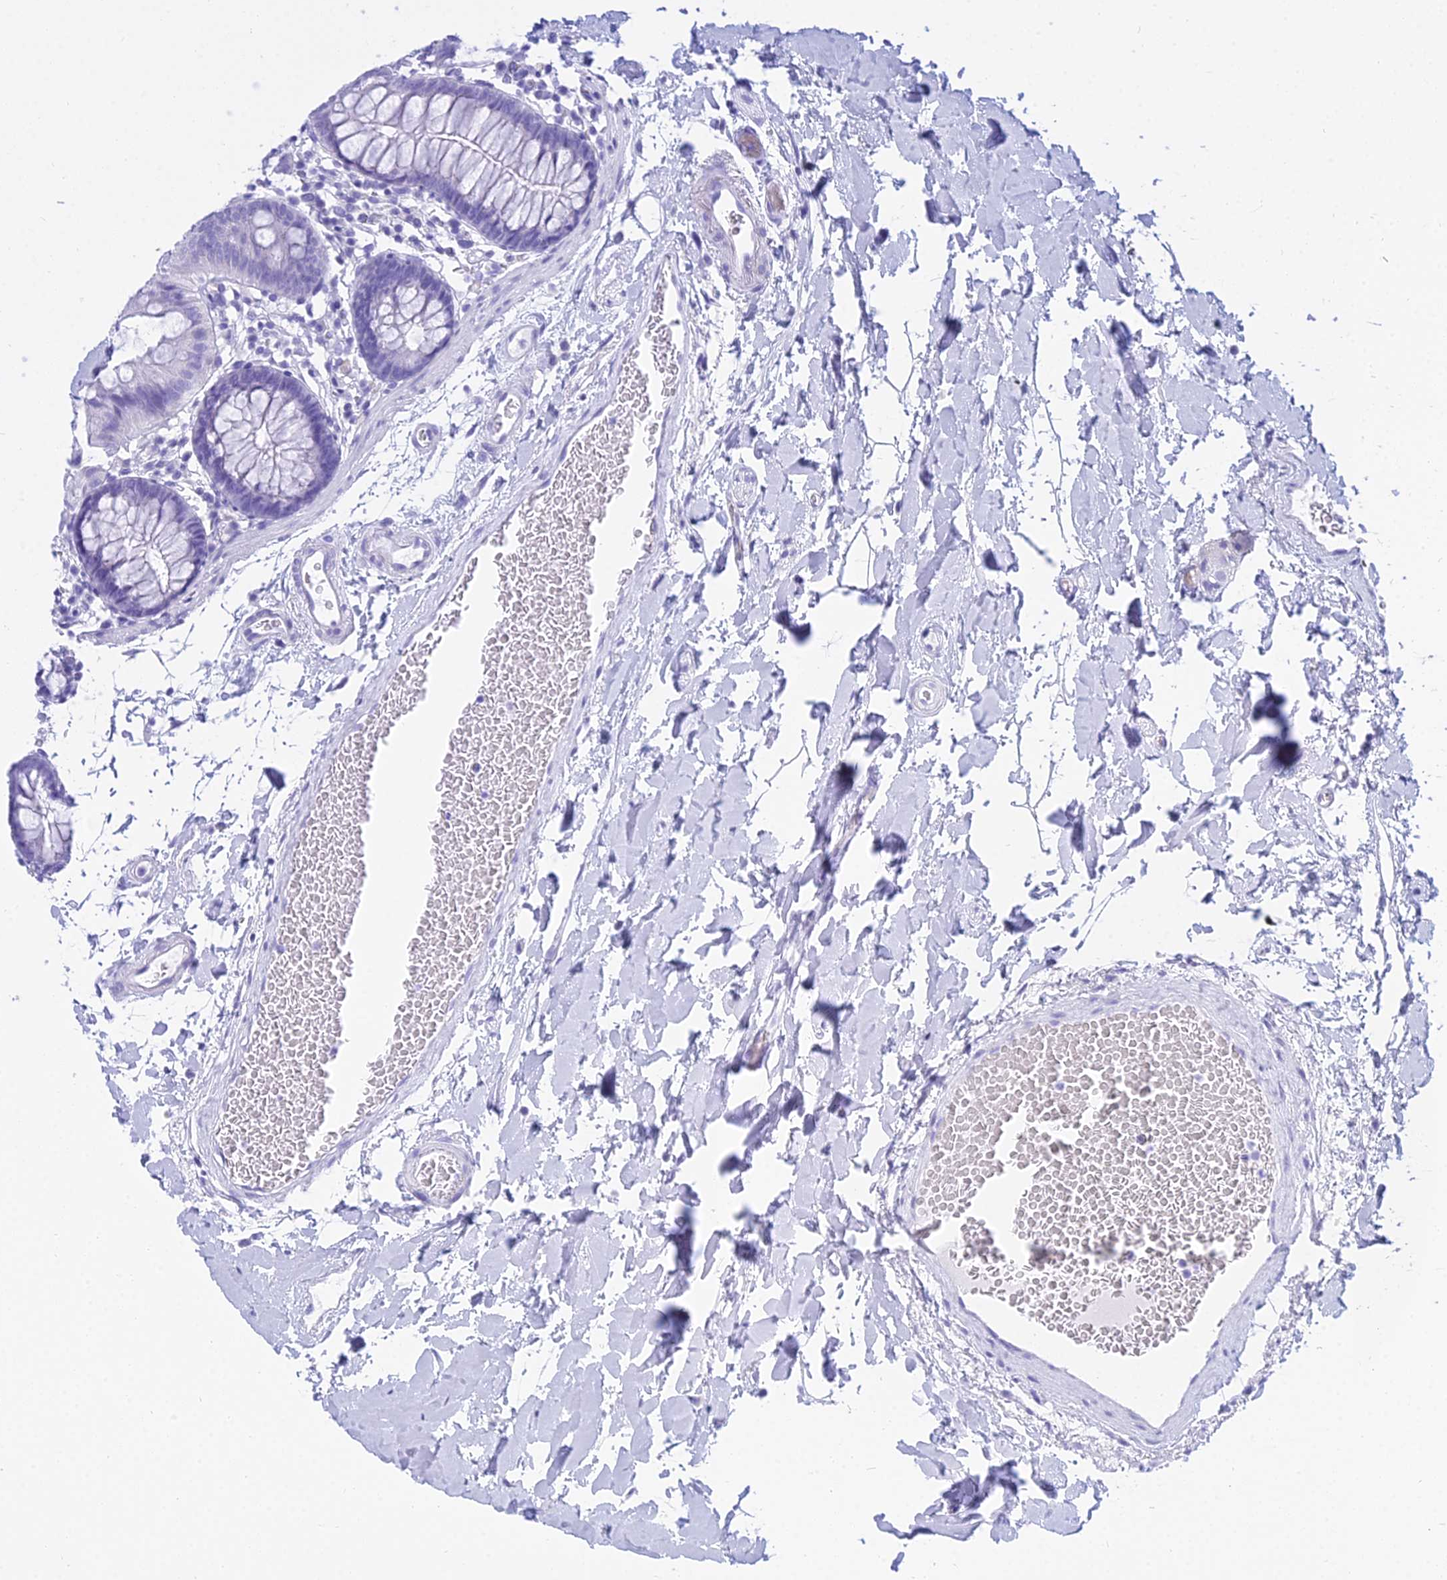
{"staining": {"intensity": "negative", "quantity": "none", "location": "none"}, "tissue": "colon", "cell_type": "Endothelial cells", "image_type": "normal", "snomed": [{"axis": "morphology", "description": "Normal tissue, NOS"}, {"axis": "topography", "description": "Colon"}], "caption": "A high-resolution image shows IHC staining of benign colon, which exhibits no significant expression in endothelial cells. Brightfield microscopy of IHC stained with DAB (3,3'-diaminobenzidine) (brown) and hematoxylin (blue), captured at high magnification.", "gene": "PATE4", "patient": {"sex": "male", "age": 75}}